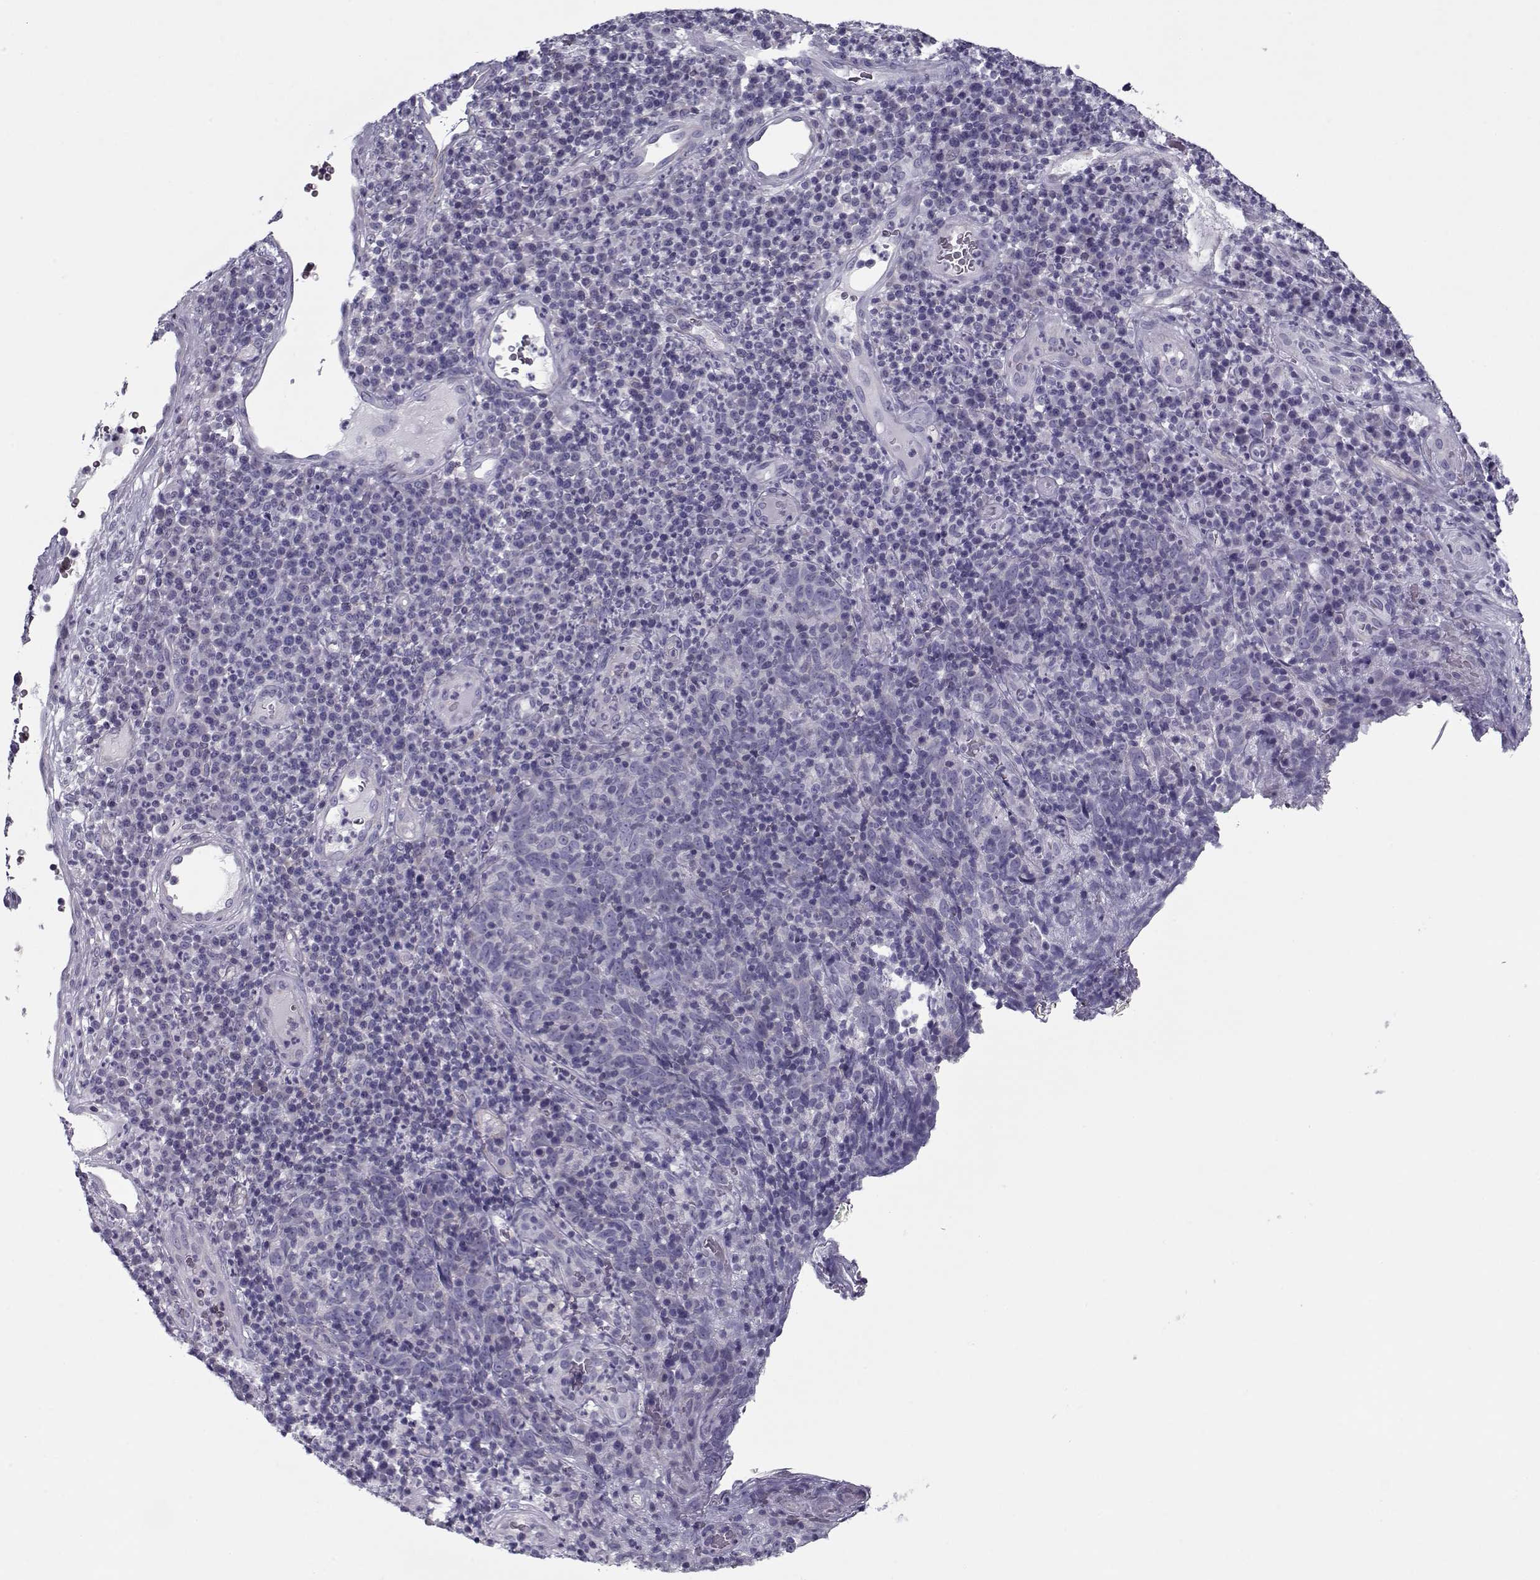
{"staining": {"intensity": "negative", "quantity": "none", "location": "none"}, "tissue": "skin cancer", "cell_type": "Tumor cells", "image_type": "cancer", "snomed": [{"axis": "morphology", "description": "Squamous cell carcinoma, NOS"}, {"axis": "topography", "description": "Skin"}, {"axis": "topography", "description": "Anal"}], "caption": "Immunohistochemistry photomicrograph of human skin cancer stained for a protein (brown), which shows no expression in tumor cells.", "gene": "PP2D1", "patient": {"sex": "female", "age": 51}}